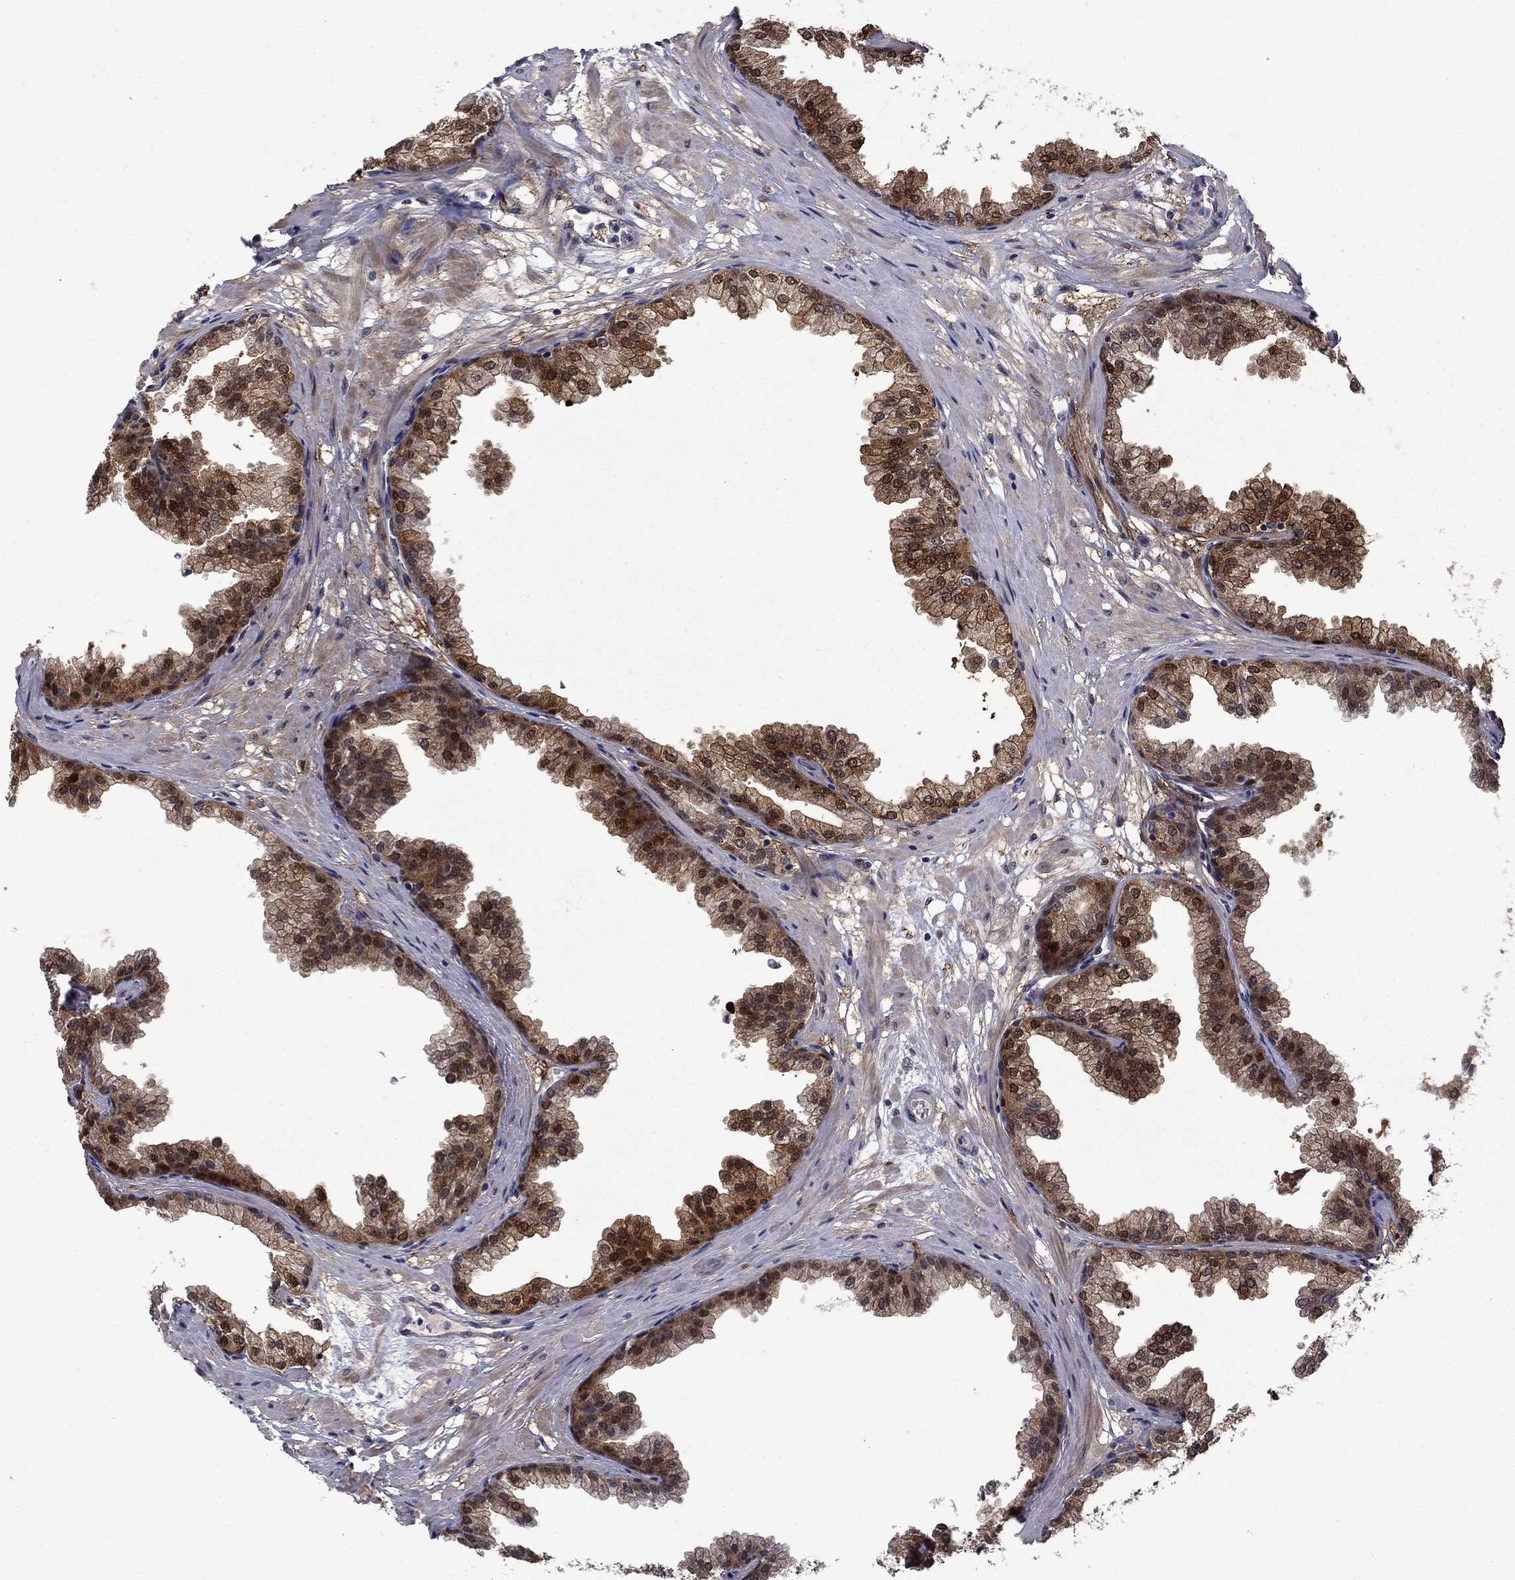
{"staining": {"intensity": "strong", "quantity": "25%-75%", "location": "cytoplasmic/membranous,nuclear"}, "tissue": "prostate", "cell_type": "Glandular cells", "image_type": "normal", "snomed": [{"axis": "morphology", "description": "Normal tissue, NOS"}, {"axis": "topography", "description": "Prostate"}], "caption": "Protein staining demonstrates strong cytoplasmic/membranous,nuclear staining in about 25%-75% of glandular cells in unremarkable prostate. The staining was performed using DAB, with brown indicating positive protein expression. Nuclei are stained blue with hematoxylin.", "gene": "CBR1", "patient": {"sex": "male", "age": 37}}